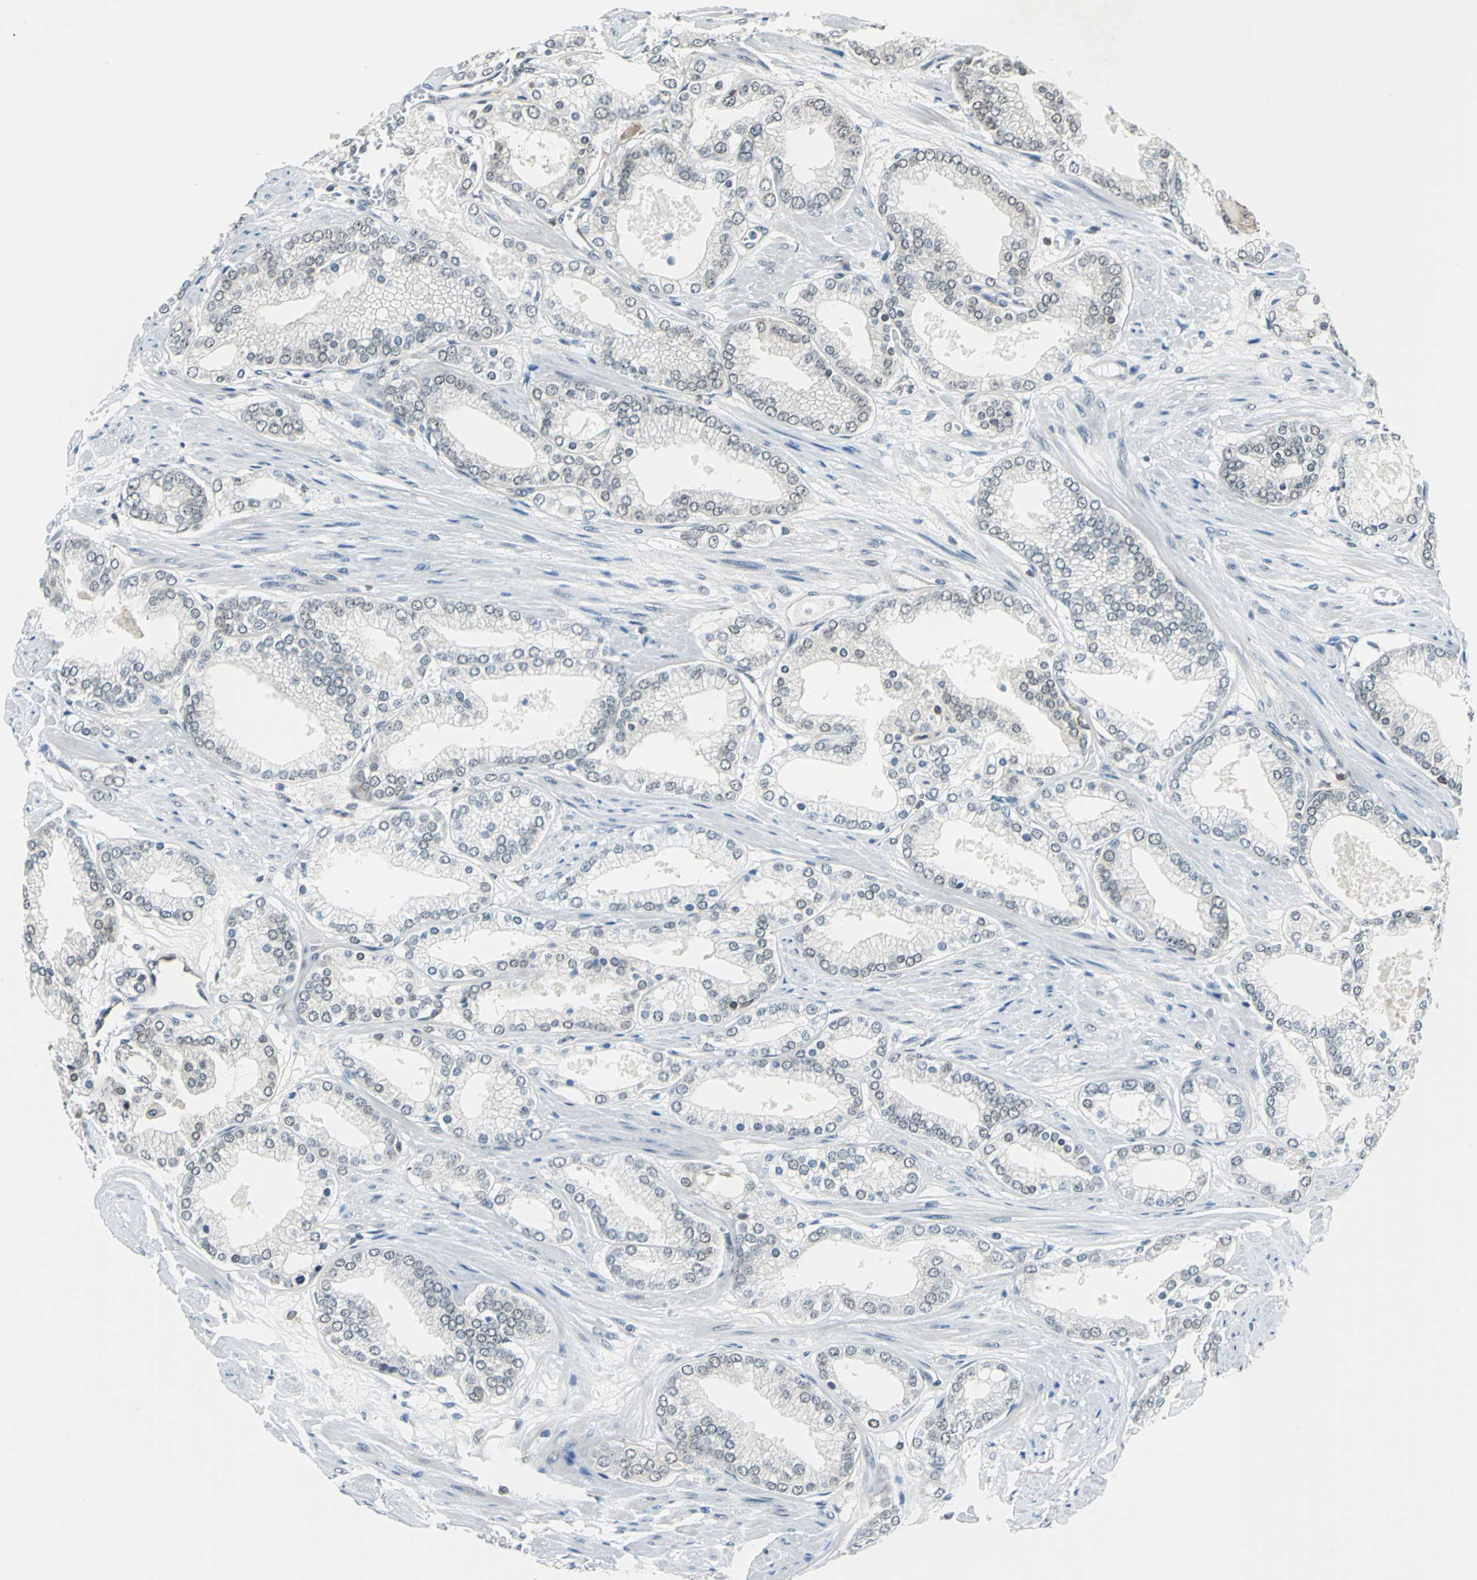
{"staining": {"intensity": "negative", "quantity": "none", "location": "none"}, "tissue": "prostate cancer", "cell_type": "Tumor cells", "image_type": "cancer", "snomed": [{"axis": "morphology", "description": "Adenocarcinoma, High grade"}, {"axis": "topography", "description": "Prostate"}], "caption": "Prostate cancer (high-grade adenocarcinoma) was stained to show a protein in brown. There is no significant expression in tumor cells.", "gene": "ARPC3", "patient": {"sex": "male", "age": 61}}